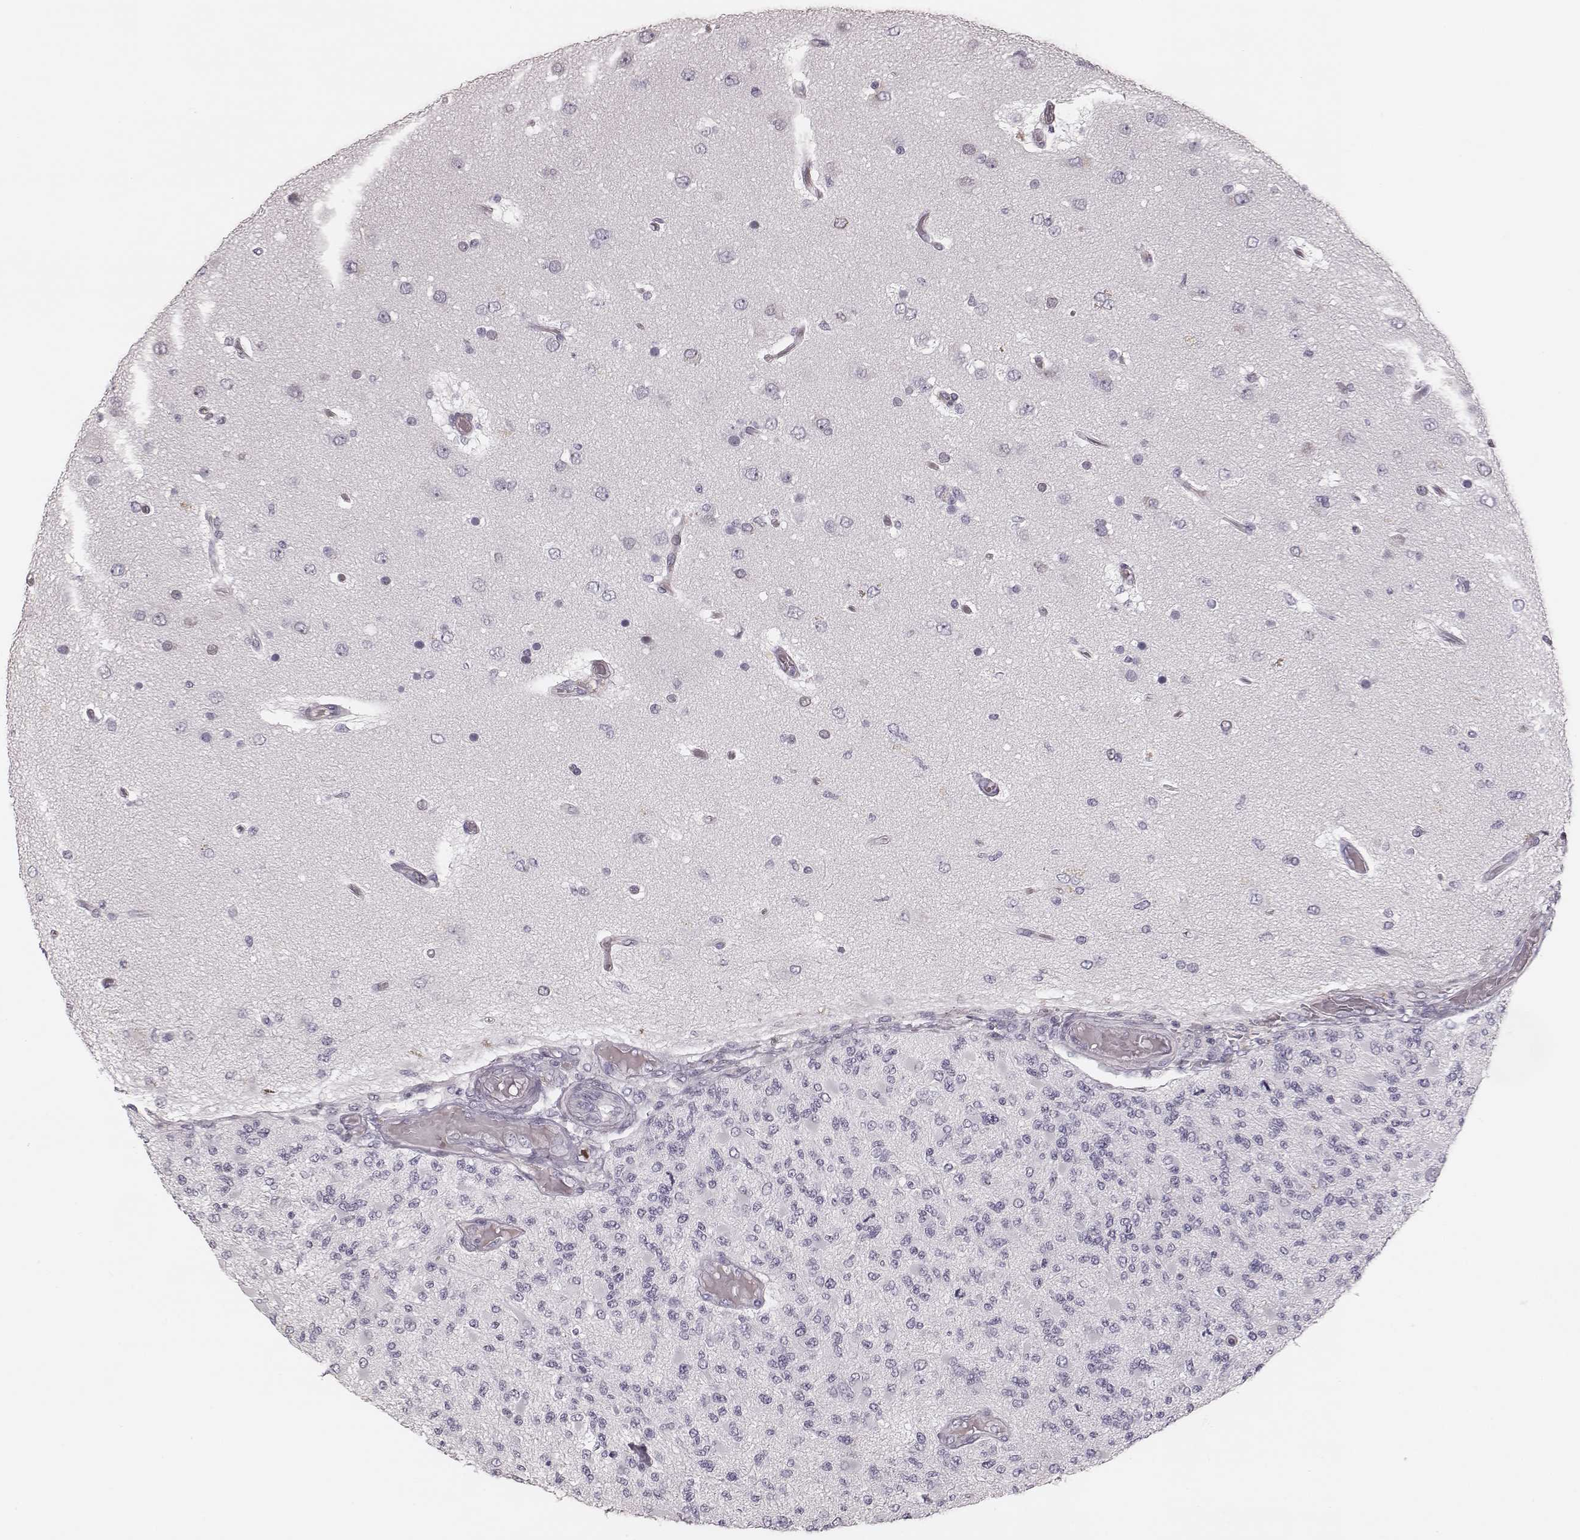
{"staining": {"intensity": "negative", "quantity": "none", "location": "none"}, "tissue": "glioma", "cell_type": "Tumor cells", "image_type": "cancer", "snomed": [{"axis": "morphology", "description": "Glioma, malignant, High grade"}, {"axis": "topography", "description": "Brain"}], "caption": "A micrograph of human malignant high-grade glioma is negative for staining in tumor cells. (Immunohistochemistry, brightfield microscopy, high magnification).", "gene": "S100Z", "patient": {"sex": "female", "age": 63}}